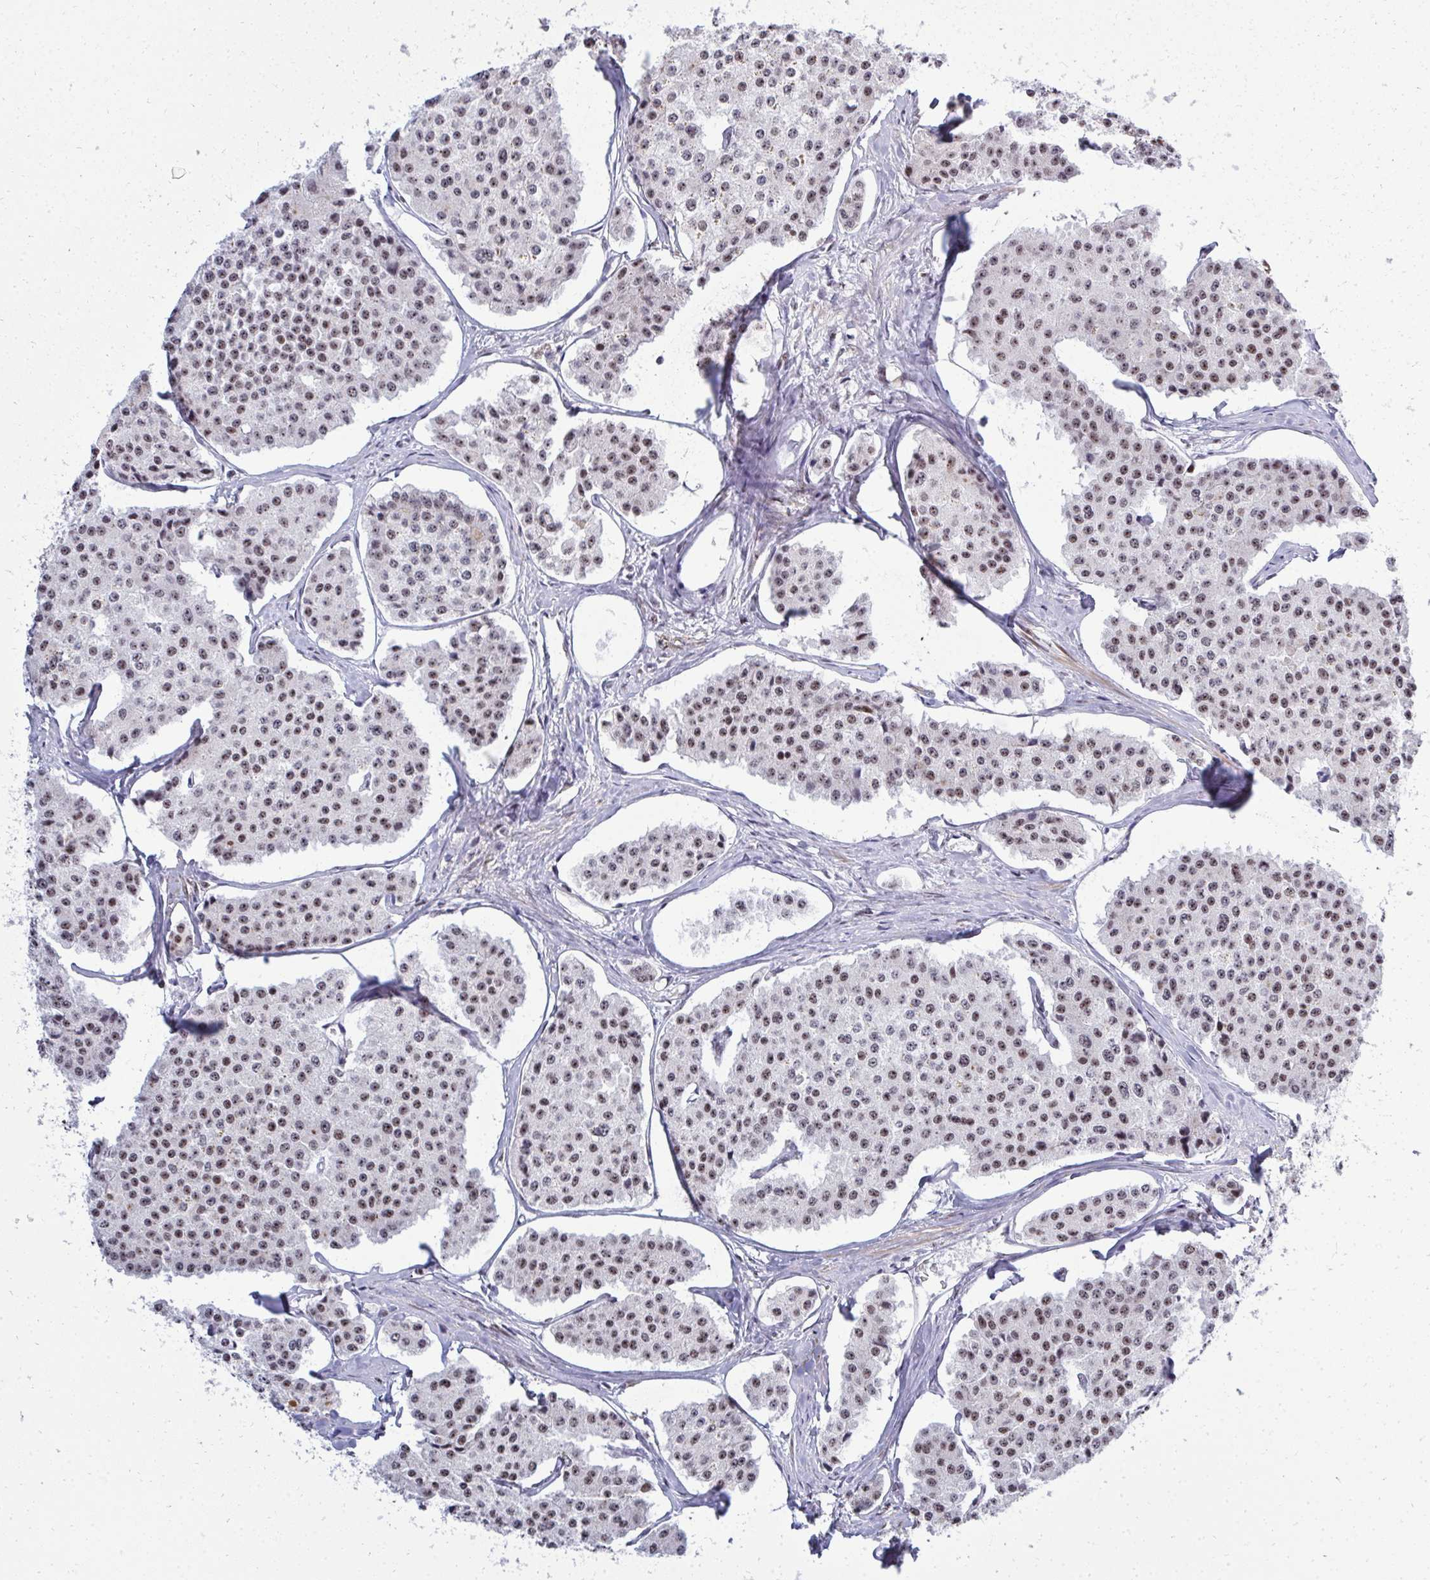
{"staining": {"intensity": "moderate", "quantity": "25%-75%", "location": "nuclear"}, "tissue": "carcinoid", "cell_type": "Tumor cells", "image_type": "cancer", "snomed": [{"axis": "morphology", "description": "Carcinoid, malignant, NOS"}, {"axis": "topography", "description": "Small intestine"}], "caption": "Immunohistochemistry of human carcinoid (malignant) reveals medium levels of moderate nuclear expression in about 25%-75% of tumor cells. The staining is performed using DAB (3,3'-diaminobenzidine) brown chromogen to label protein expression. The nuclei are counter-stained blue using hematoxylin.", "gene": "SIRT7", "patient": {"sex": "female", "age": 65}}